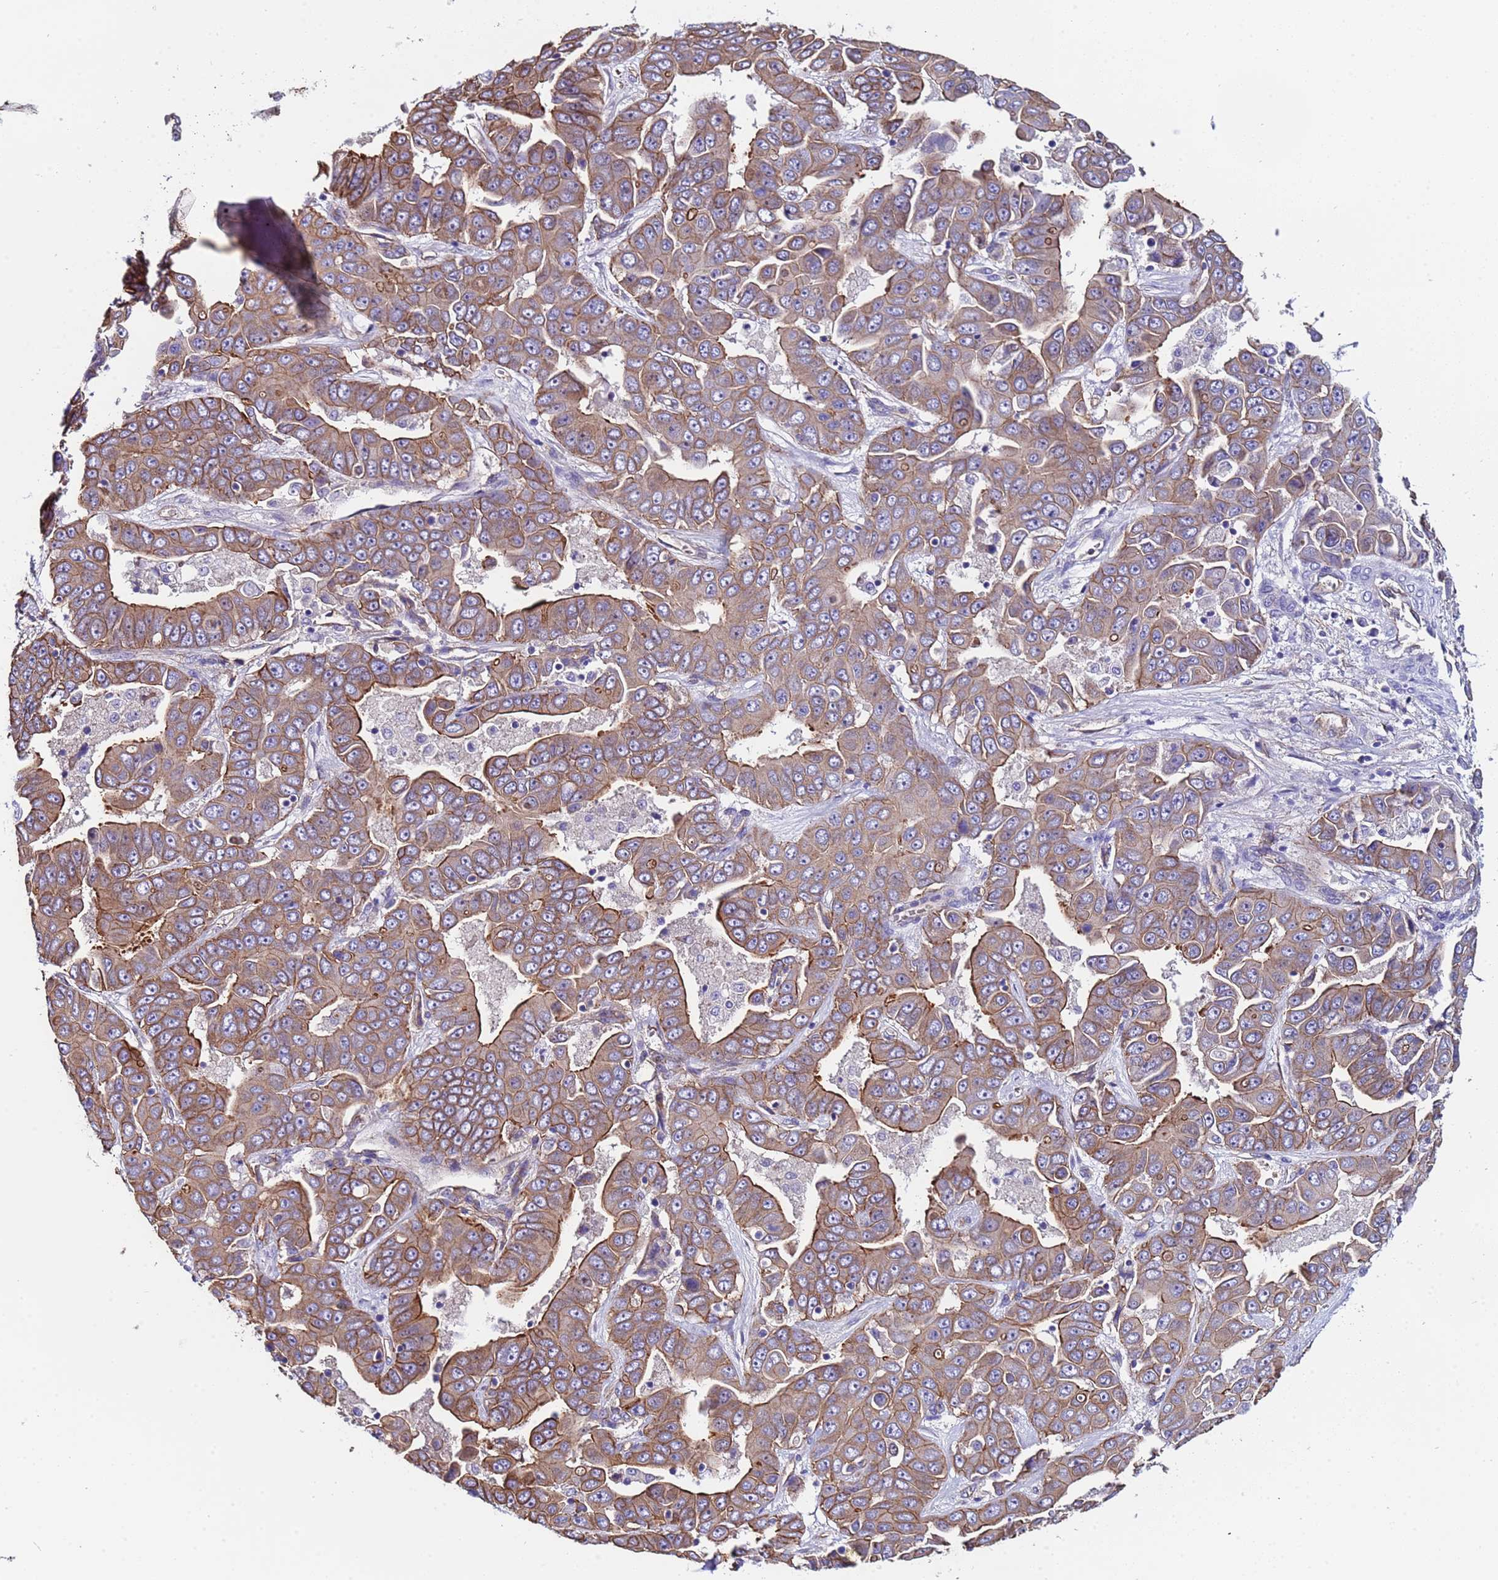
{"staining": {"intensity": "moderate", "quantity": ">75%", "location": "cytoplasmic/membranous"}, "tissue": "liver cancer", "cell_type": "Tumor cells", "image_type": "cancer", "snomed": [{"axis": "morphology", "description": "Cholangiocarcinoma"}, {"axis": "topography", "description": "Liver"}], "caption": "The photomicrograph exhibits a brown stain indicating the presence of a protein in the cytoplasmic/membranous of tumor cells in liver cancer.", "gene": "ZNF248", "patient": {"sex": "female", "age": 52}}